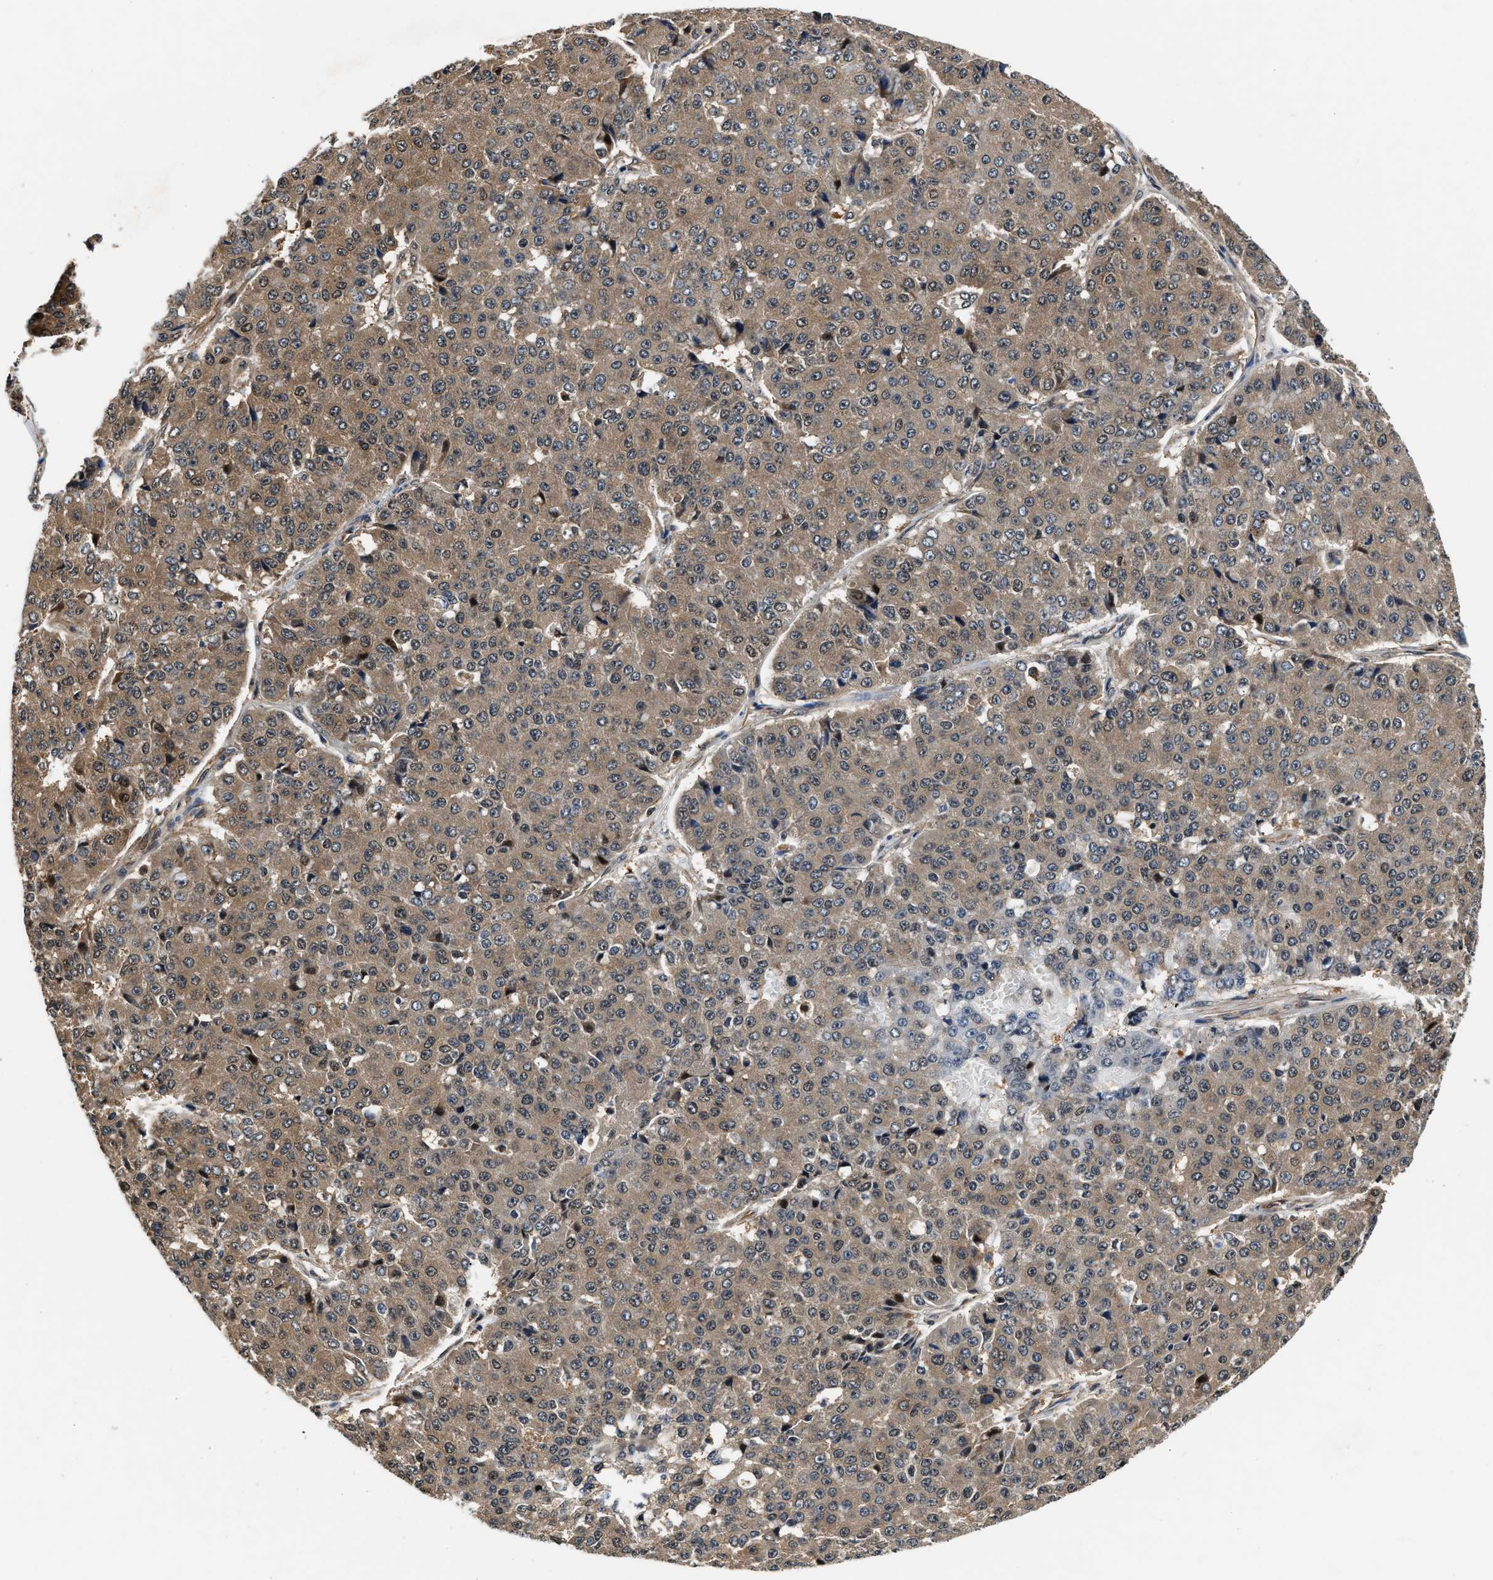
{"staining": {"intensity": "weak", "quantity": ">75%", "location": "cytoplasmic/membranous"}, "tissue": "pancreatic cancer", "cell_type": "Tumor cells", "image_type": "cancer", "snomed": [{"axis": "morphology", "description": "Adenocarcinoma, NOS"}, {"axis": "topography", "description": "Pancreas"}], "caption": "An immunohistochemistry photomicrograph of tumor tissue is shown. Protein staining in brown highlights weak cytoplasmic/membranous positivity in pancreatic cancer (adenocarcinoma) within tumor cells. The protein of interest is stained brown, and the nuclei are stained in blue (DAB (3,3'-diaminobenzidine) IHC with brightfield microscopy, high magnification).", "gene": "TUT7", "patient": {"sex": "male", "age": 50}}